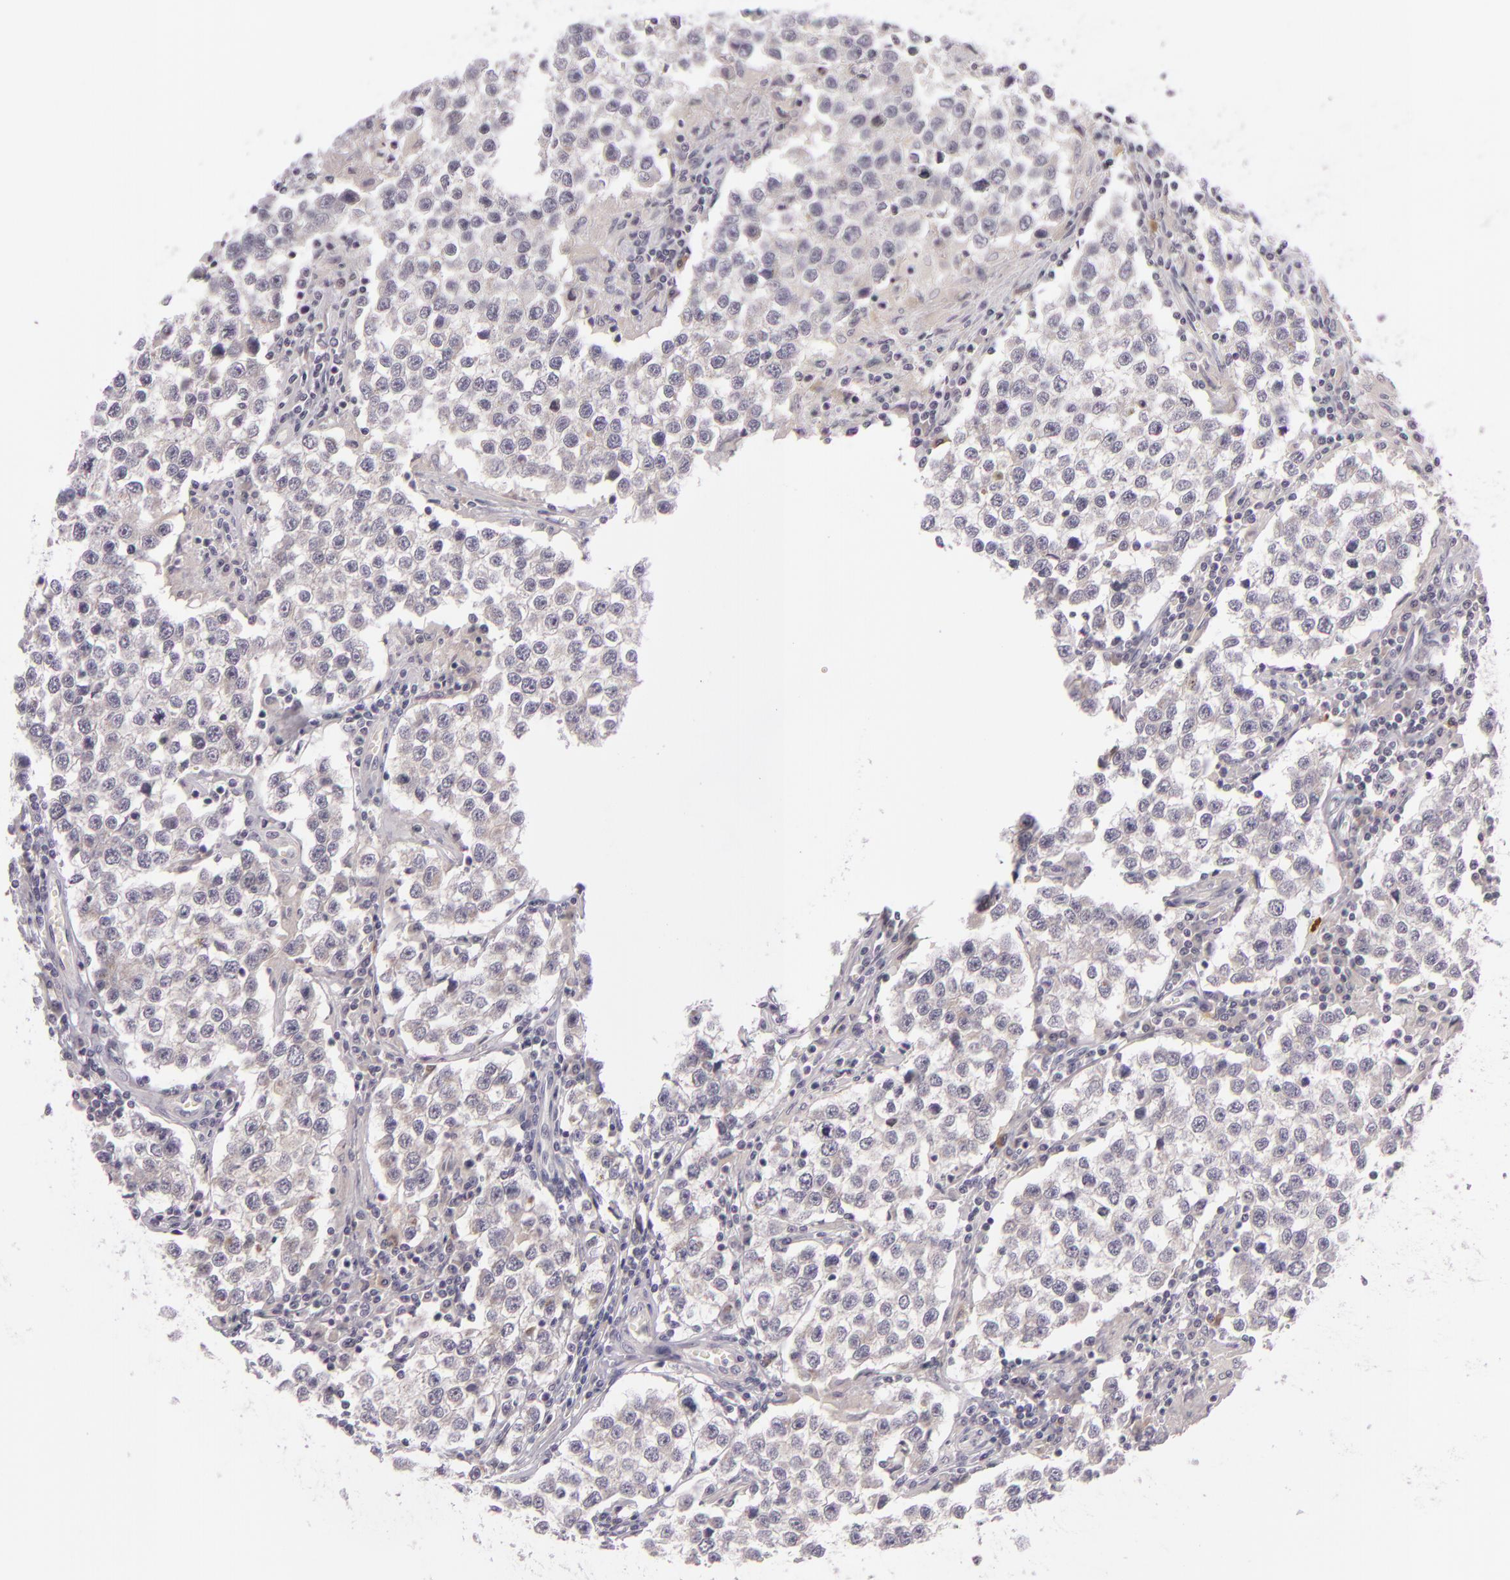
{"staining": {"intensity": "negative", "quantity": "none", "location": "none"}, "tissue": "testis cancer", "cell_type": "Tumor cells", "image_type": "cancer", "snomed": [{"axis": "morphology", "description": "Seminoma, NOS"}, {"axis": "topography", "description": "Testis"}], "caption": "The image demonstrates no significant expression in tumor cells of testis cancer.", "gene": "DAG1", "patient": {"sex": "male", "age": 36}}